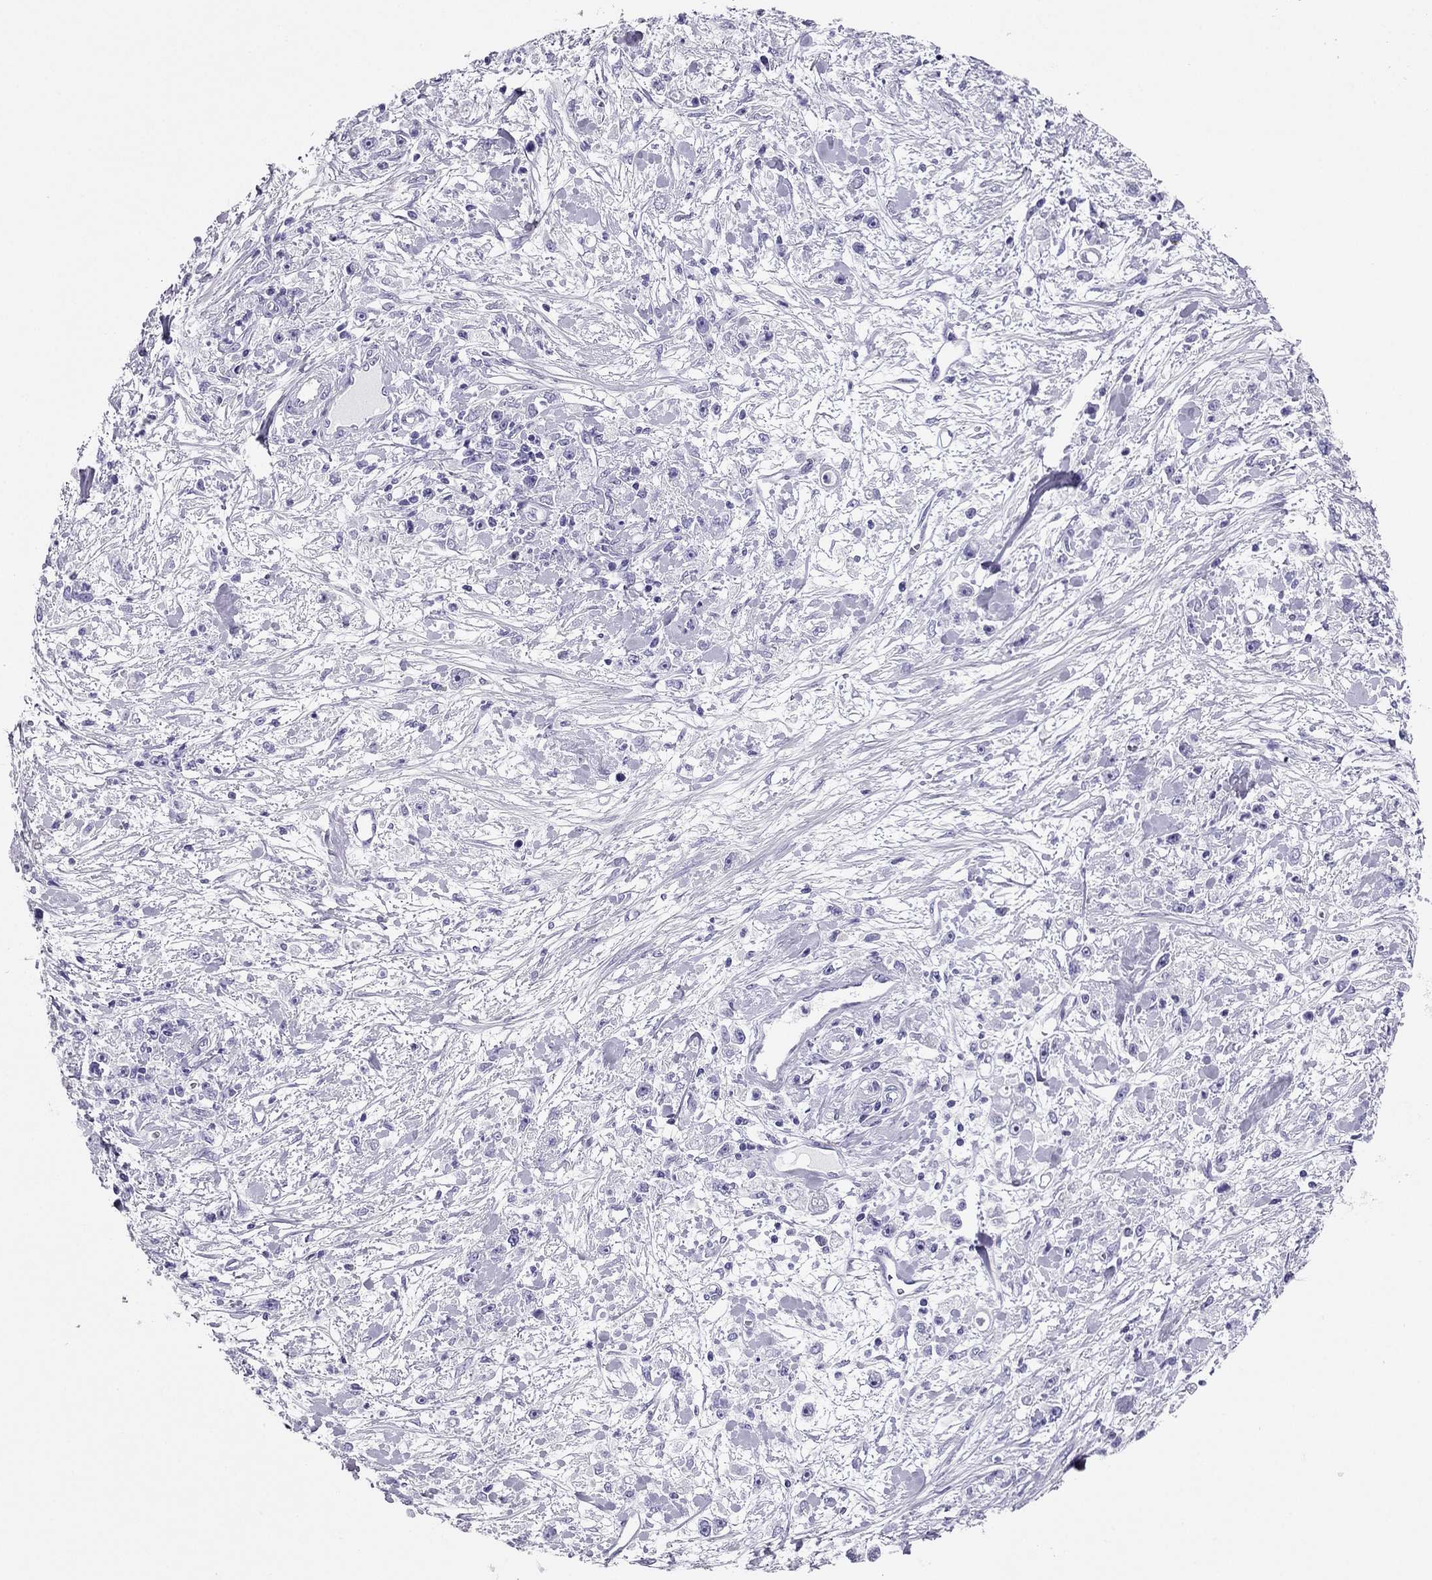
{"staining": {"intensity": "negative", "quantity": "none", "location": "none"}, "tissue": "stomach cancer", "cell_type": "Tumor cells", "image_type": "cancer", "snomed": [{"axis": "morphology", "description": "Adenocarcinoma, NOS"}, {"axis": "topography", "description": "Stomach"}], "caption": "Immunohistochemistry (IHC) image of adenocarcinoma (stomach) stained for a protein (brown), which displays no expression in tumor cells.", "gene": "PDE6A", "patient": {"sex": "female", "age": 59}}